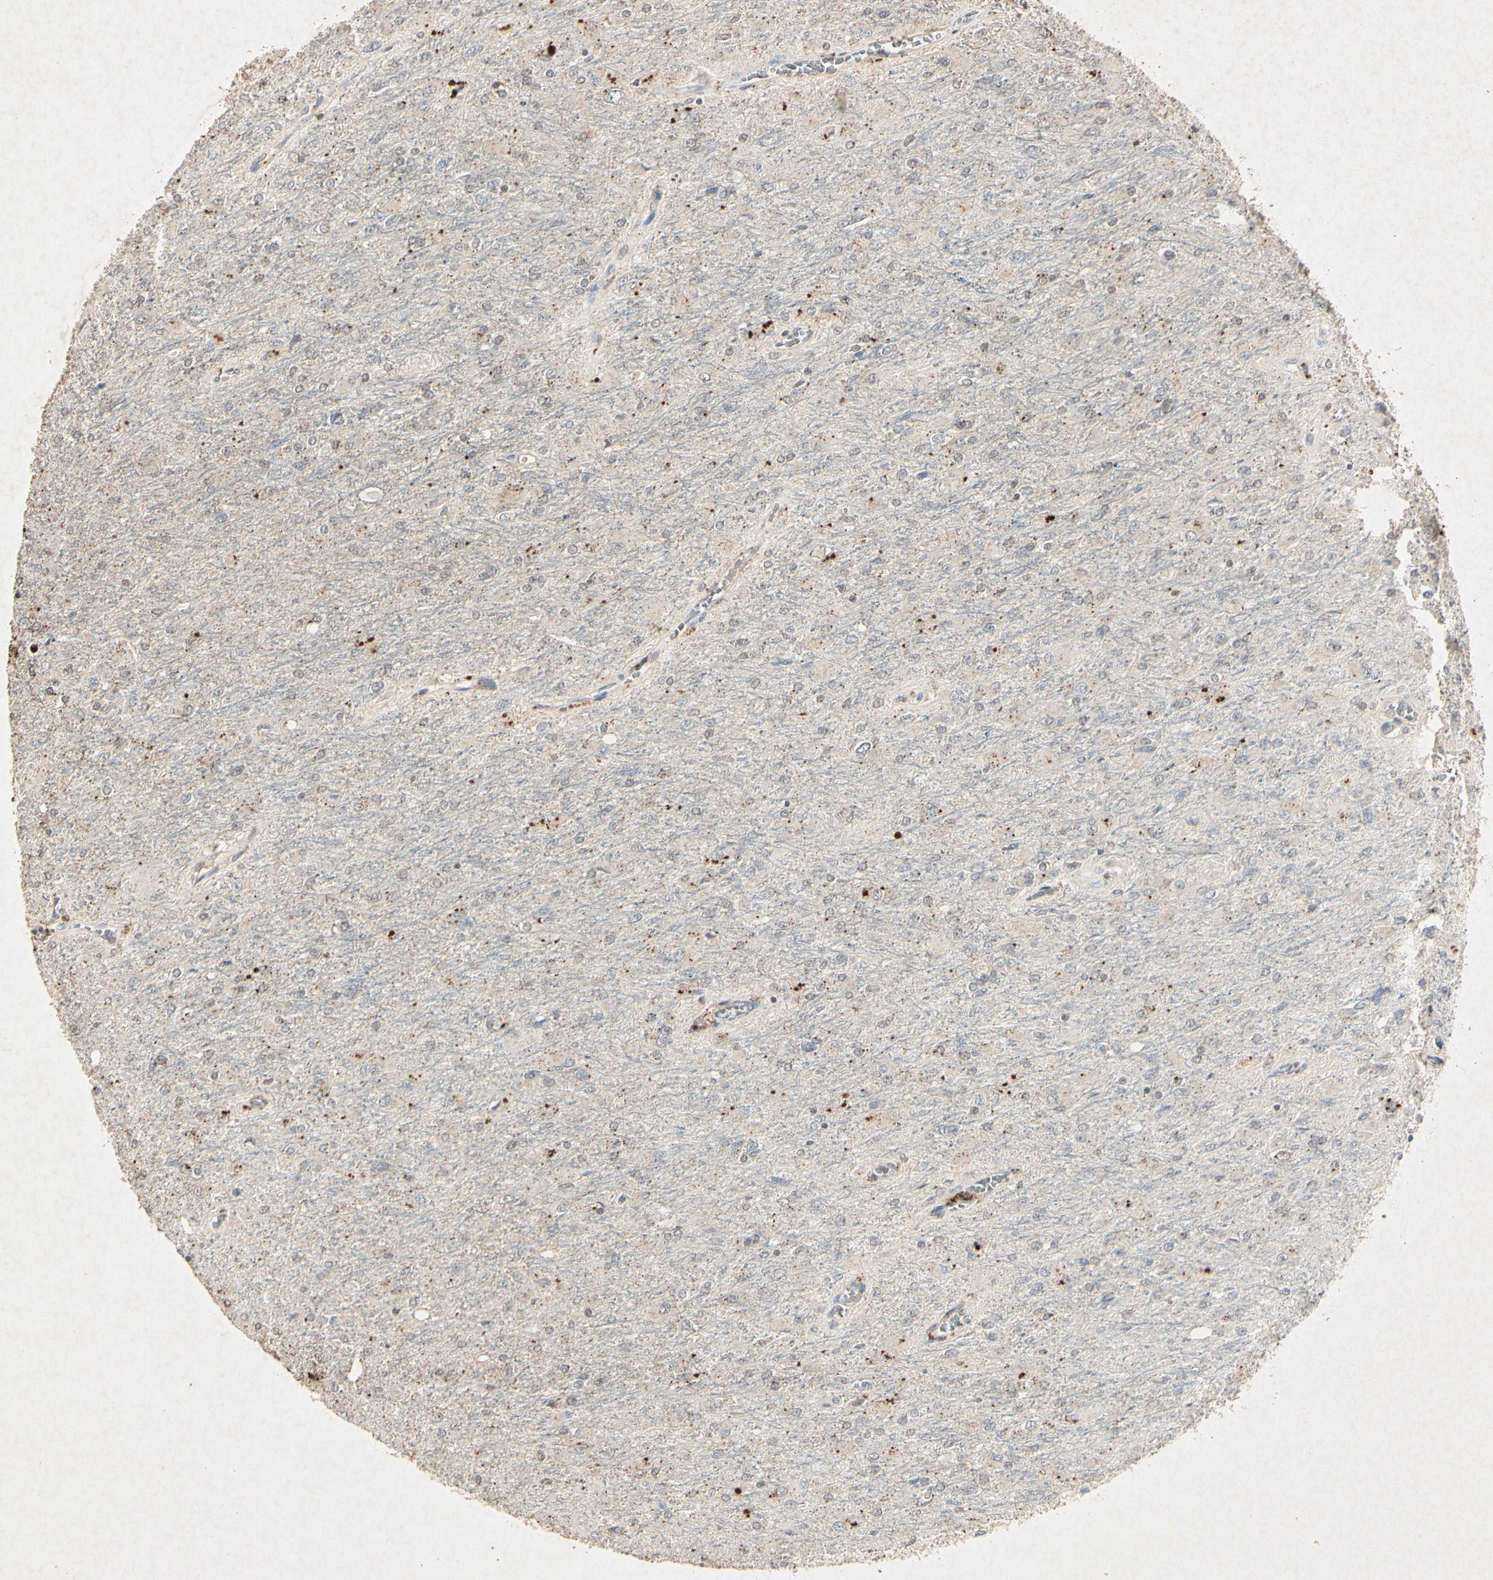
{"staining": {"intensity": "negative", "quantity": "none", "location": "none"}, "tissue": "glioma", "cell_type": "Tumor cells", "image_type": "cancer", "snomed": [{"axis": "morphology", "description": "Glioma, malignant, High grade"}, {"axis": "topography", "description": "Cerebral cortex"}], "caption": "Immunohistochemistry image of neoplastic tissue: malignant high-grade glioma stained with DAB demonstrates no significant protein staining in tumor cells.", "gene": "MSRB1", "patient": {"sex": "female", "age": 36}}